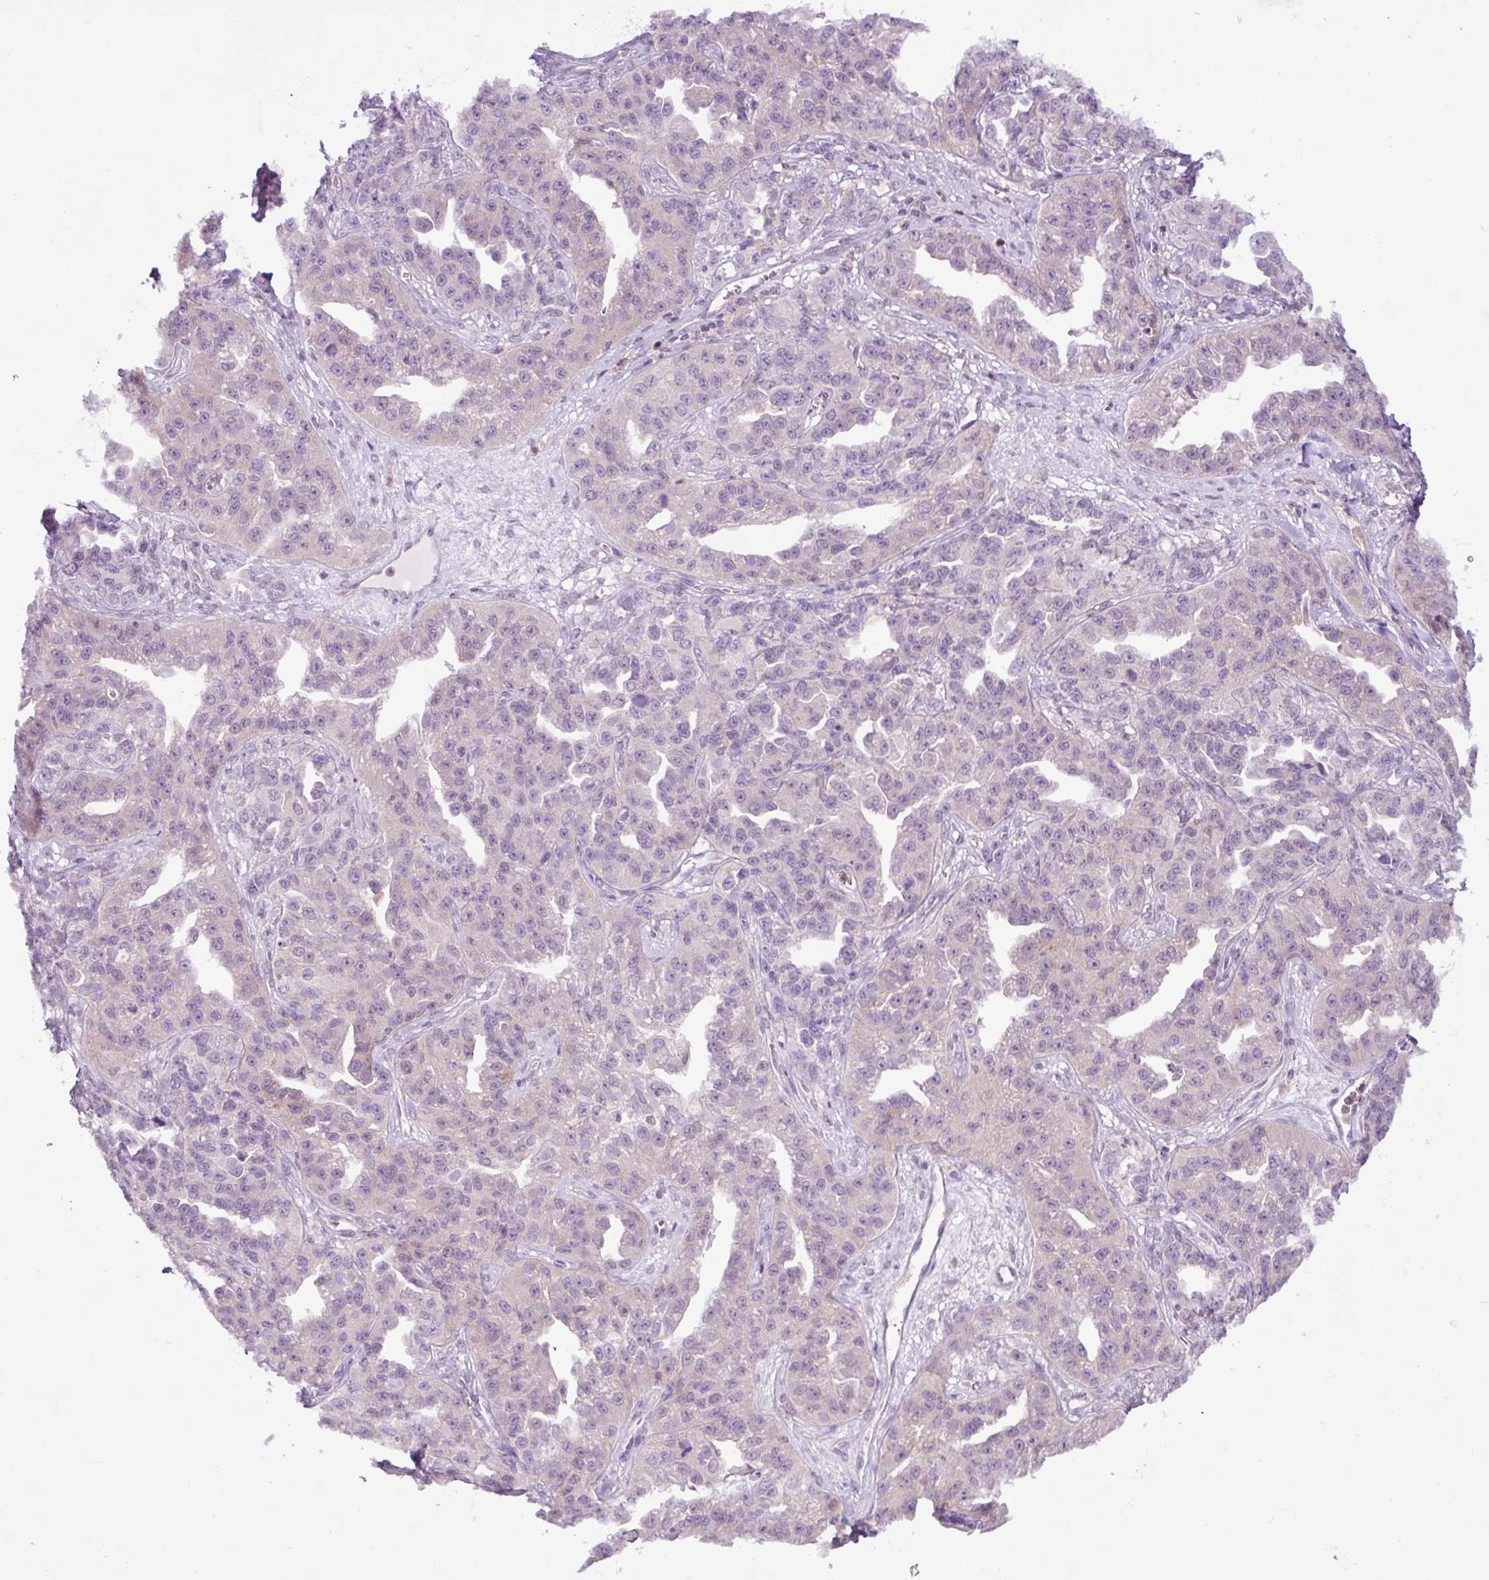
{"staining": {"intensity": "negative", "quantity": "none", "location": "none"}, "tissue": "ovarian cancer", "cell_type": "Tumor cells", "image_type": "cancer", "snomed": [{"axis": "morphology", "description": "Cystadenocarcinoma, serous, NOS"}, {"axis": "topography", "description": "Ovary"}], "caption": "High magnification brightfield microscopy of ovarian cancer (serous cystadenocarcinoma) stained with DAB (brown) and counterstained with hematoxylin (blue): tumor cells show no significant staining.", "gene": "TONSL", "patient": {"sex": "female", "age": 75}}